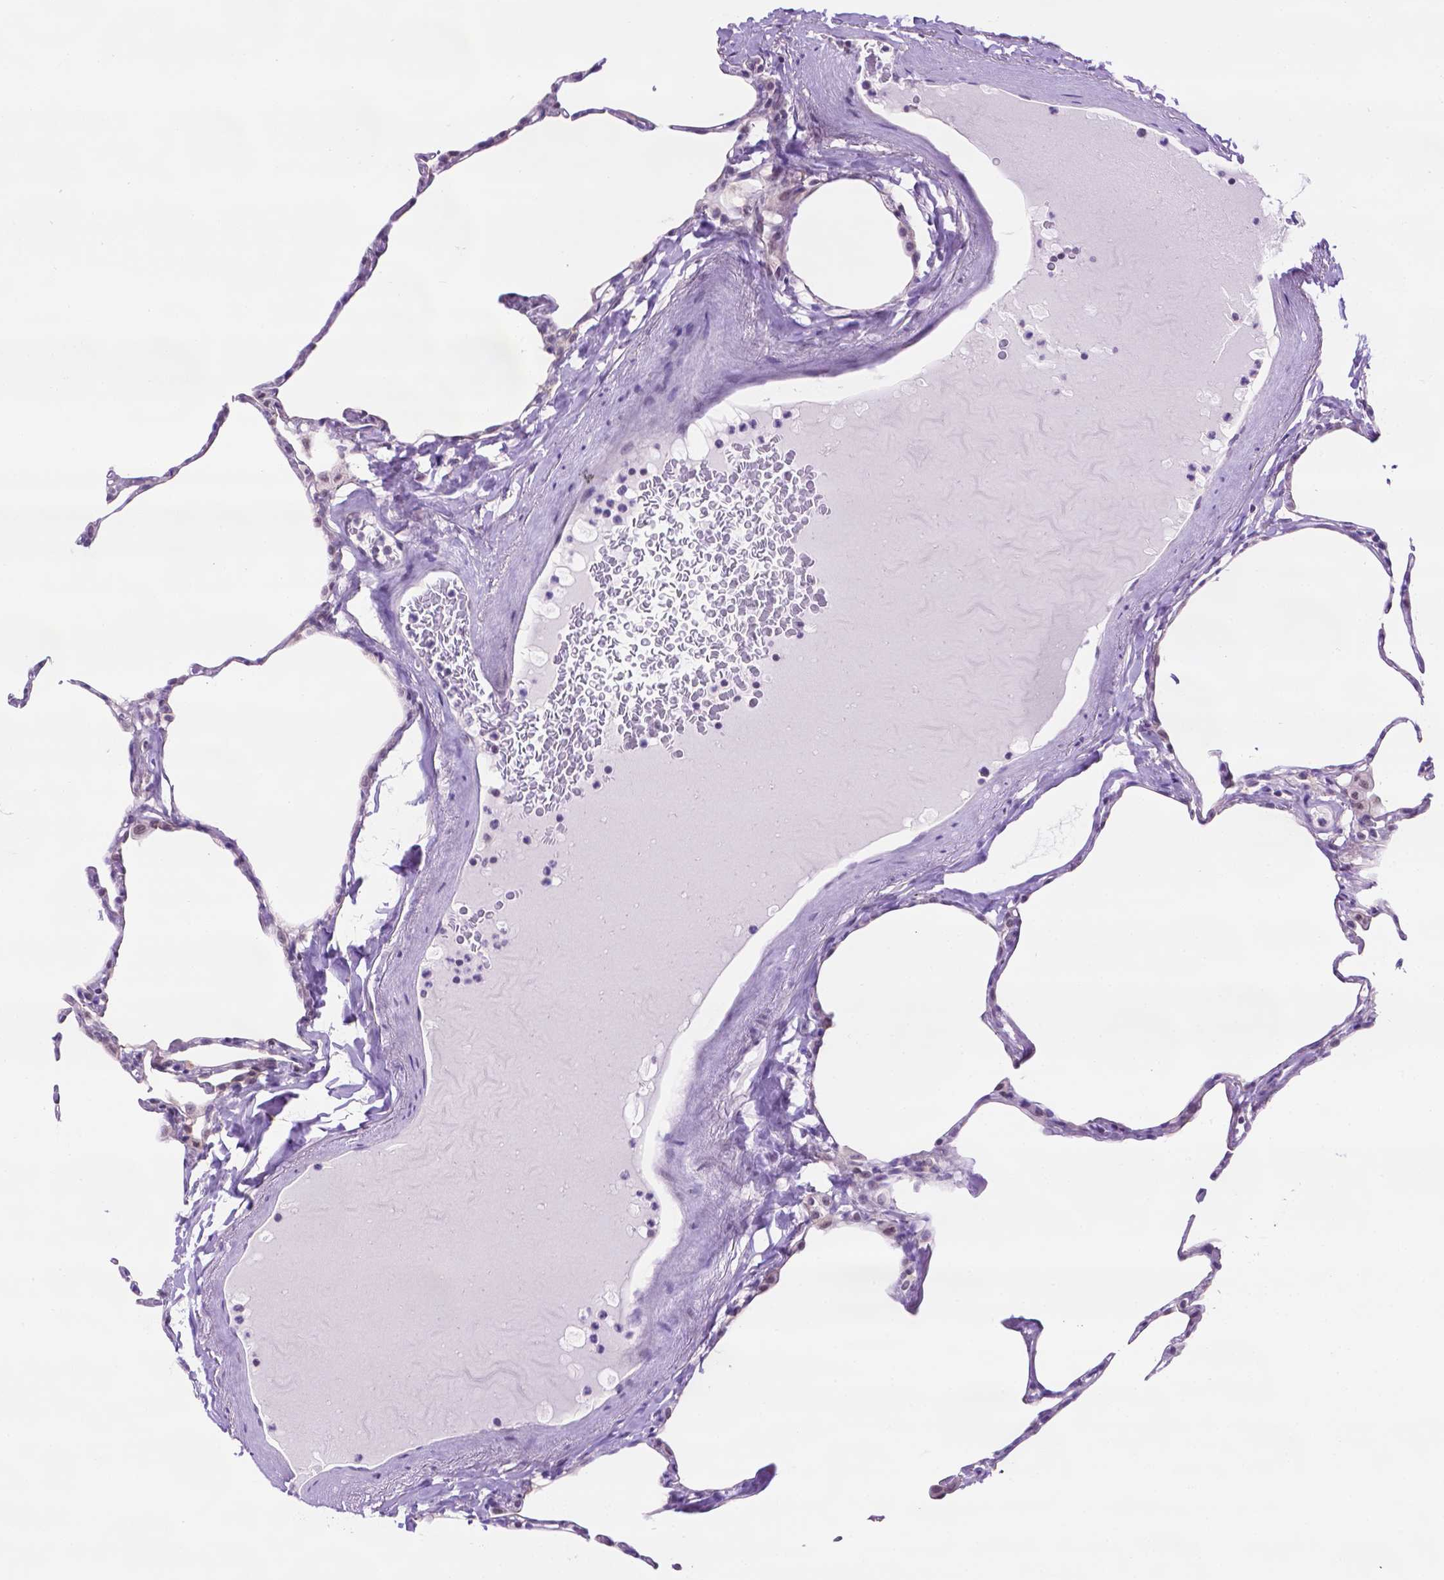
{"staining": {"intensity": "negative", "quantity": "none", "location": "none"}, "tissue": "lung", "cell_type": "Alveolar cells", "image_type": "normal", "snomed": [{"axis": "morphology", "description": "Normal tissue, NOS"}, {"axis": "topography", "description": "Lung"}], "caption": "Lung stained for a protein using immunohistochemistry reveals no staining alveolar cells.", "gene": "TACSTD2", "patient": {"sex": "male", "age": 65}}